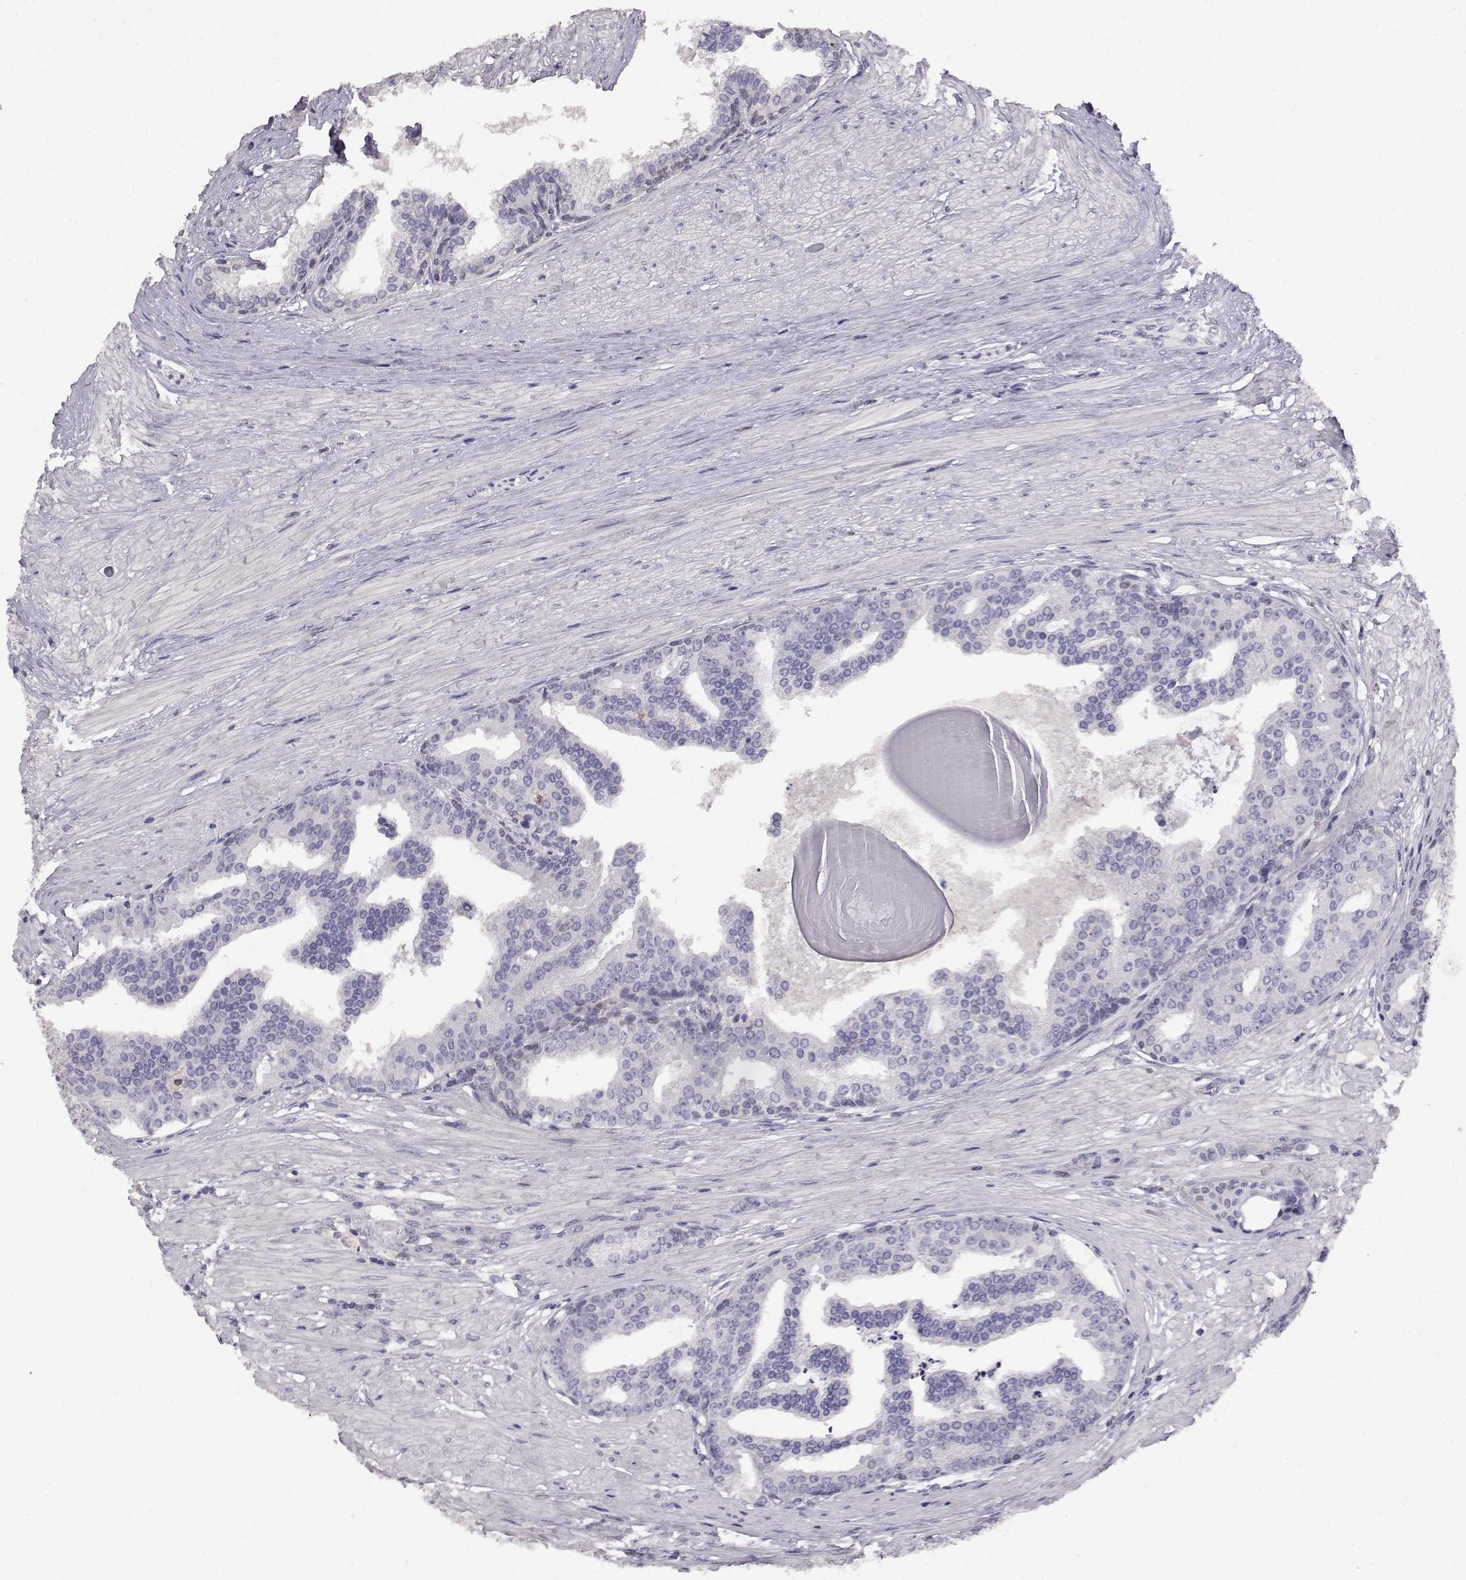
{"staining": {"intensity": "negative", "quantity": "none", "location": "none"}, "tissue": "prostate cancer", "cell_type": "Tumor cells", "image_type": "cancer", "snomed": [{"axis": "morphology", "description": "Adenocarcinoma, NOS"}, {"axis": "topography", "description": "Prostate and seminal vesicle, NOS"}, {"axis": "topography", "description": "Prostate"}], "caption": "Immunohistochemical staining of human adenocarcinoma (prostate) demonstrates no significant positivity in tumor cells. (Immunohistochemistry (ihc), brightfield microscopy, high magnification).", "gene": "AKR1B1", "patient": {"sex": "male", "age": 44}}